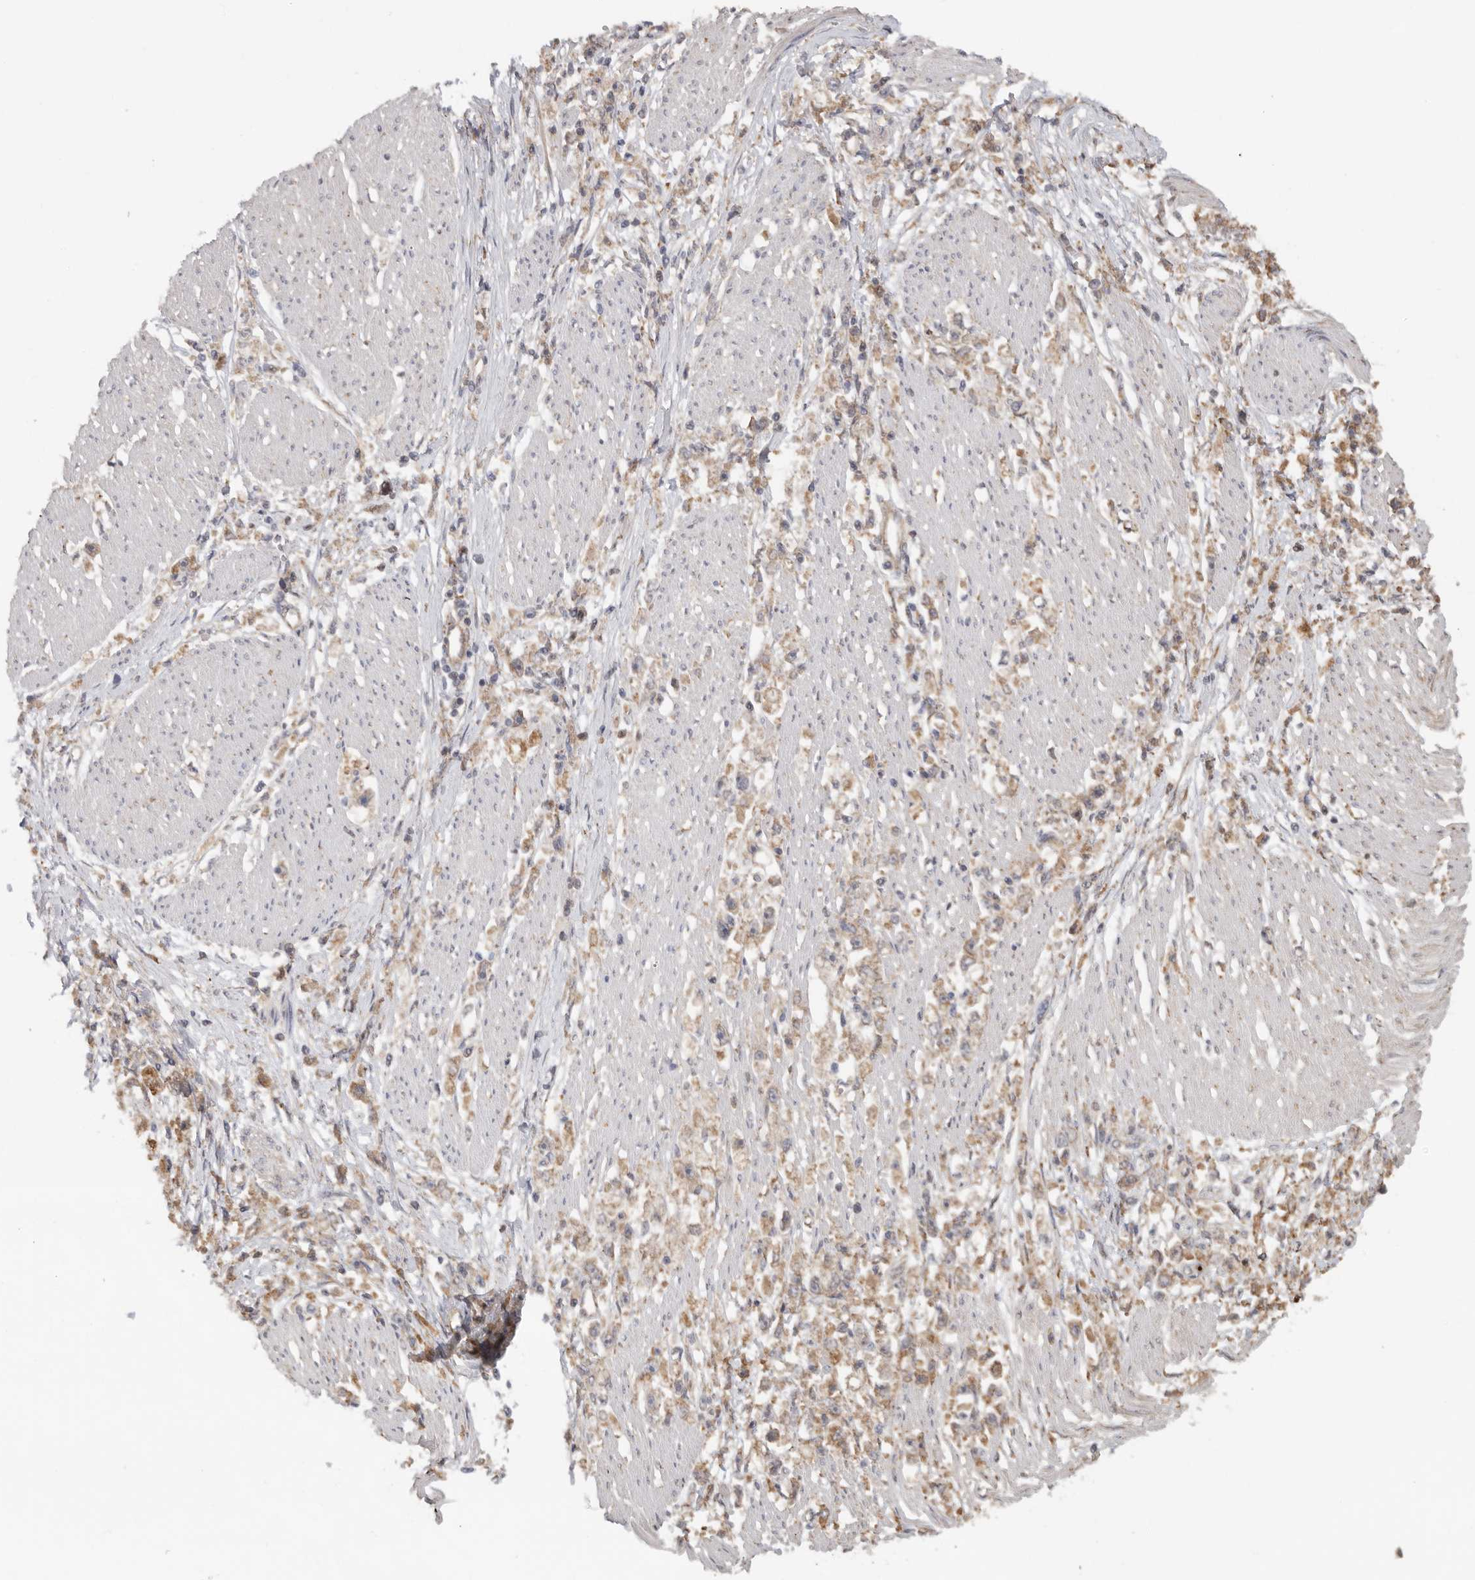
{"staining": {"intensity": "weak", "quantity": ">75%", "location": "cytoplasmic/membranous"}, "tissue": "stomach cancer", "cell_type": "Tumor cells", "image_type": "cancer", "snomed": [{"axis": "morphology", "description": "Adenocarcinoma, NOS"}, {"axis": "topography", "description": "Stomach"}], "caption": "A micrograph of stomach adenocarcinoma stained for a protein shows weak cytoplasmic/membranous brown staining in tumor cells.", "gene": "CDC42BPB", "patient": {"sex": "female", "age": 59}}